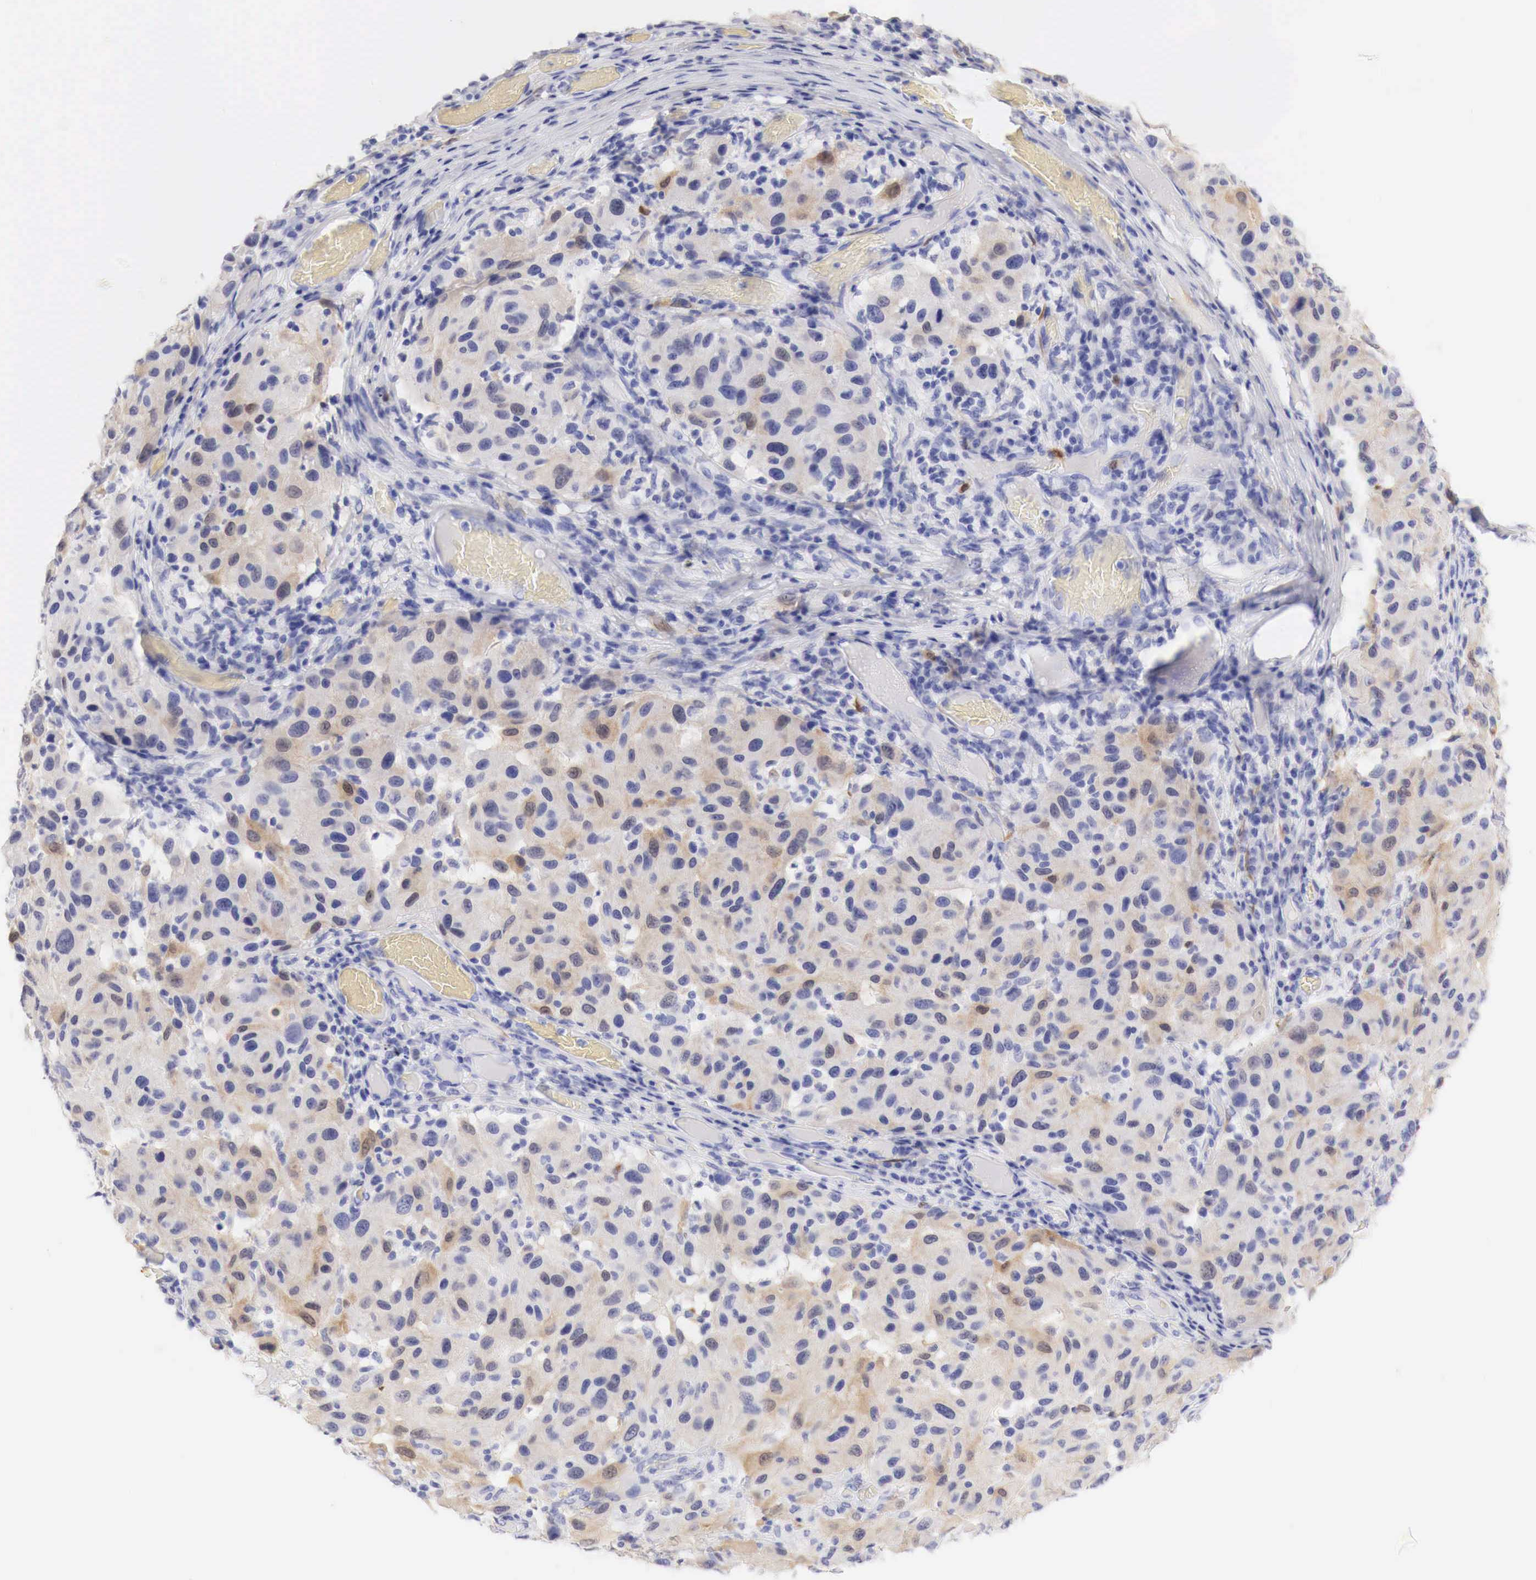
{"staining": {"intensity": "weak", "quantity": ">75%", "location": "cytoplasmic/membranous"}, "tissue": "melanoma", "cell_type": "Tumor cells", "image_type": "cancer", "snomed": [{"axis": "morphology", "description": "Malignant melanoma, NOS"}, {"axis": "topography", "description": "Skin"}], "caption": "Human malignant melanoma stained for a protein (brown) exhibits weak cytoplasmic/membranous positive positivity in about >75% of tumor cells.", "gene": "CDKN2A", "patient": {"sex": "female", "age": 77}}